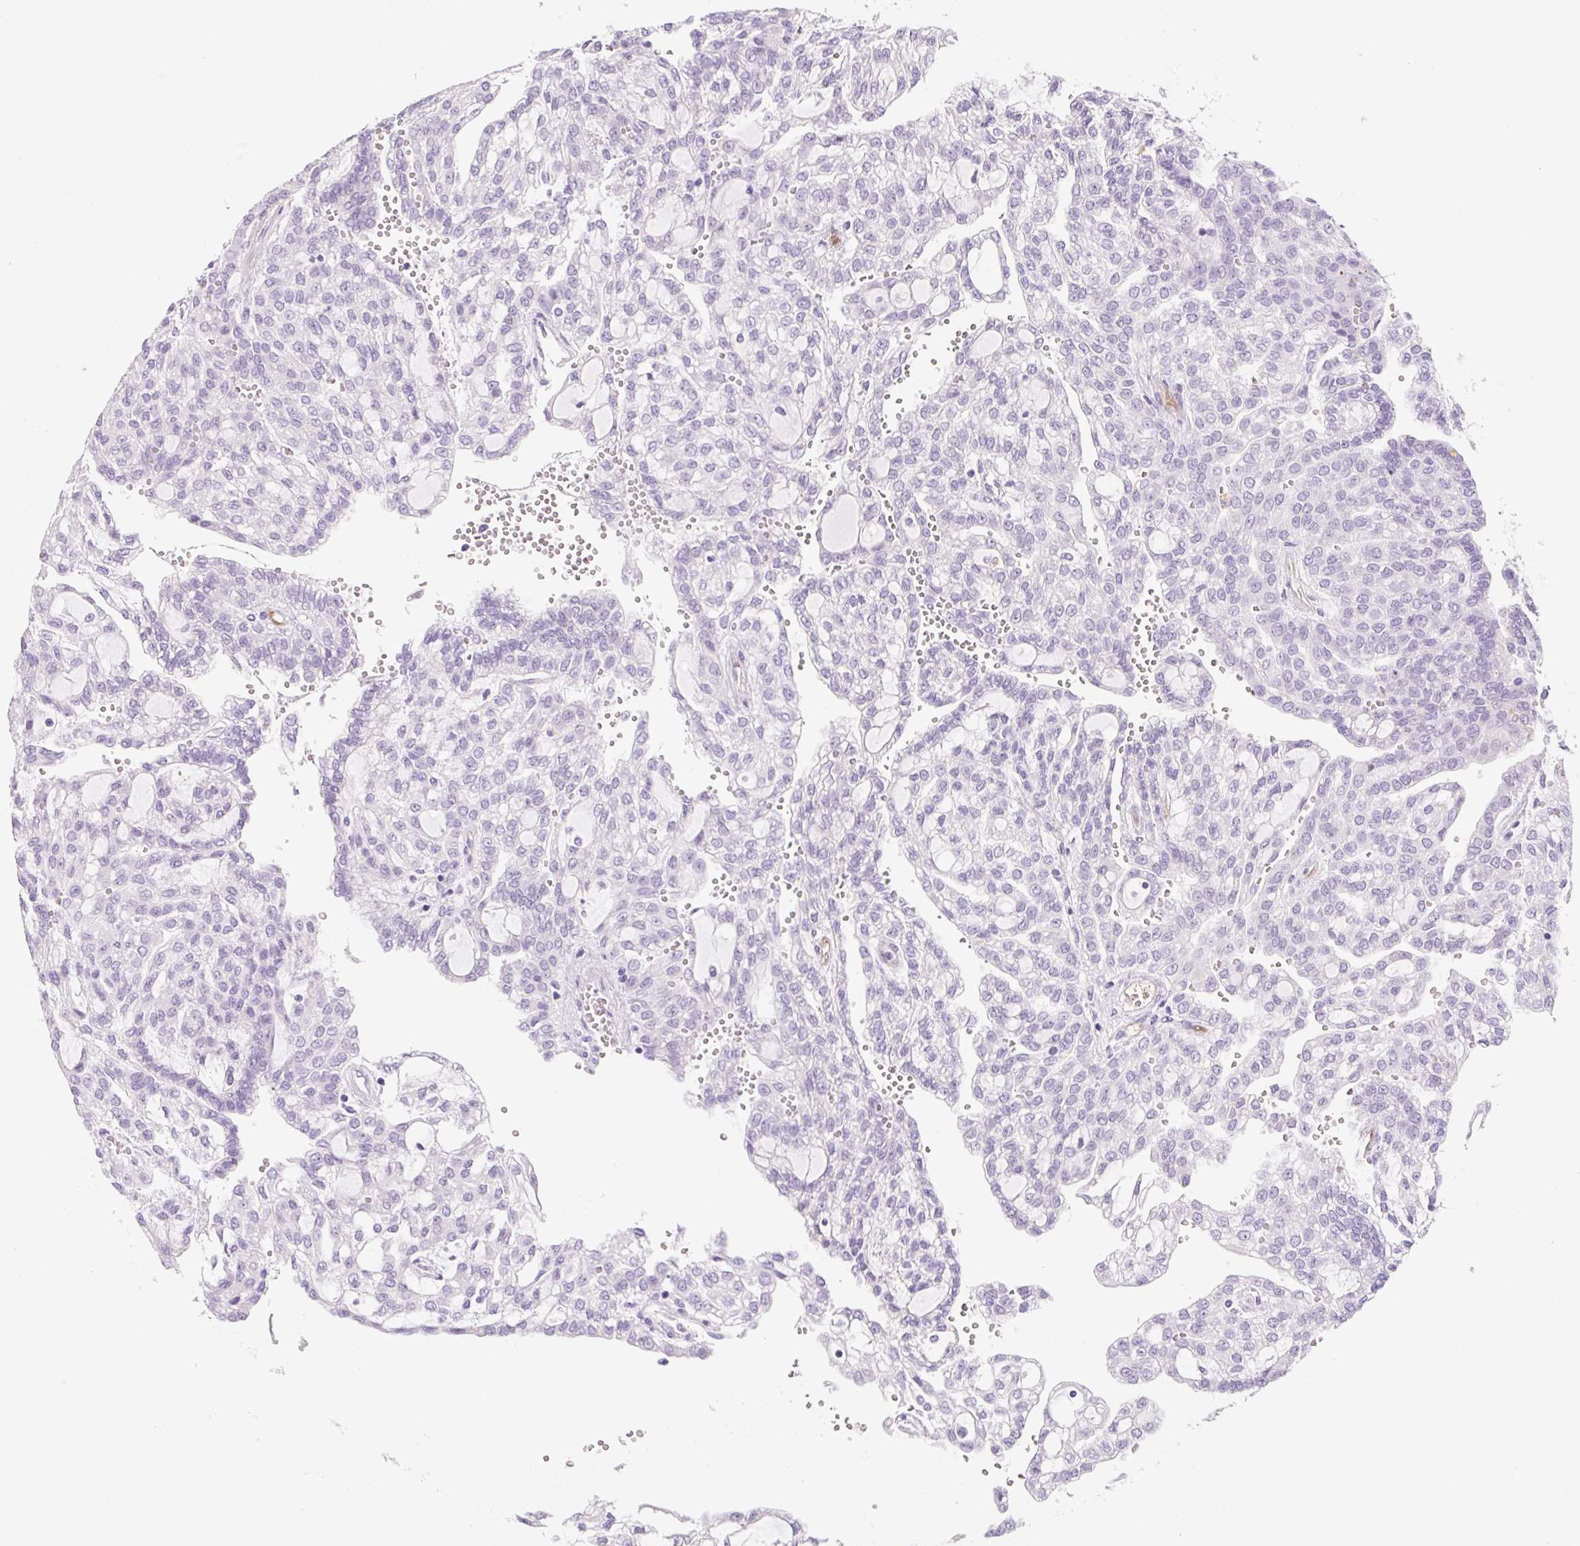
{"staining": {"intensity": "negative", "quantity": "none", "location": "none"}, "tissue": "renal cancer", "cell_type": "Tumor cells", "image_type": "cancer", "snomed": [{"axis": "morphology", "description": "Adenocarcinoma, NOS"}, {"axis": "topography", "description": "Kidney"}], "caption": "A histopathology image of human renal cancer (adenocarcinoma) is negative for staining in tumor cells.", "gene": "FABP5", "patient": {"sex": "male", "age": 63}}